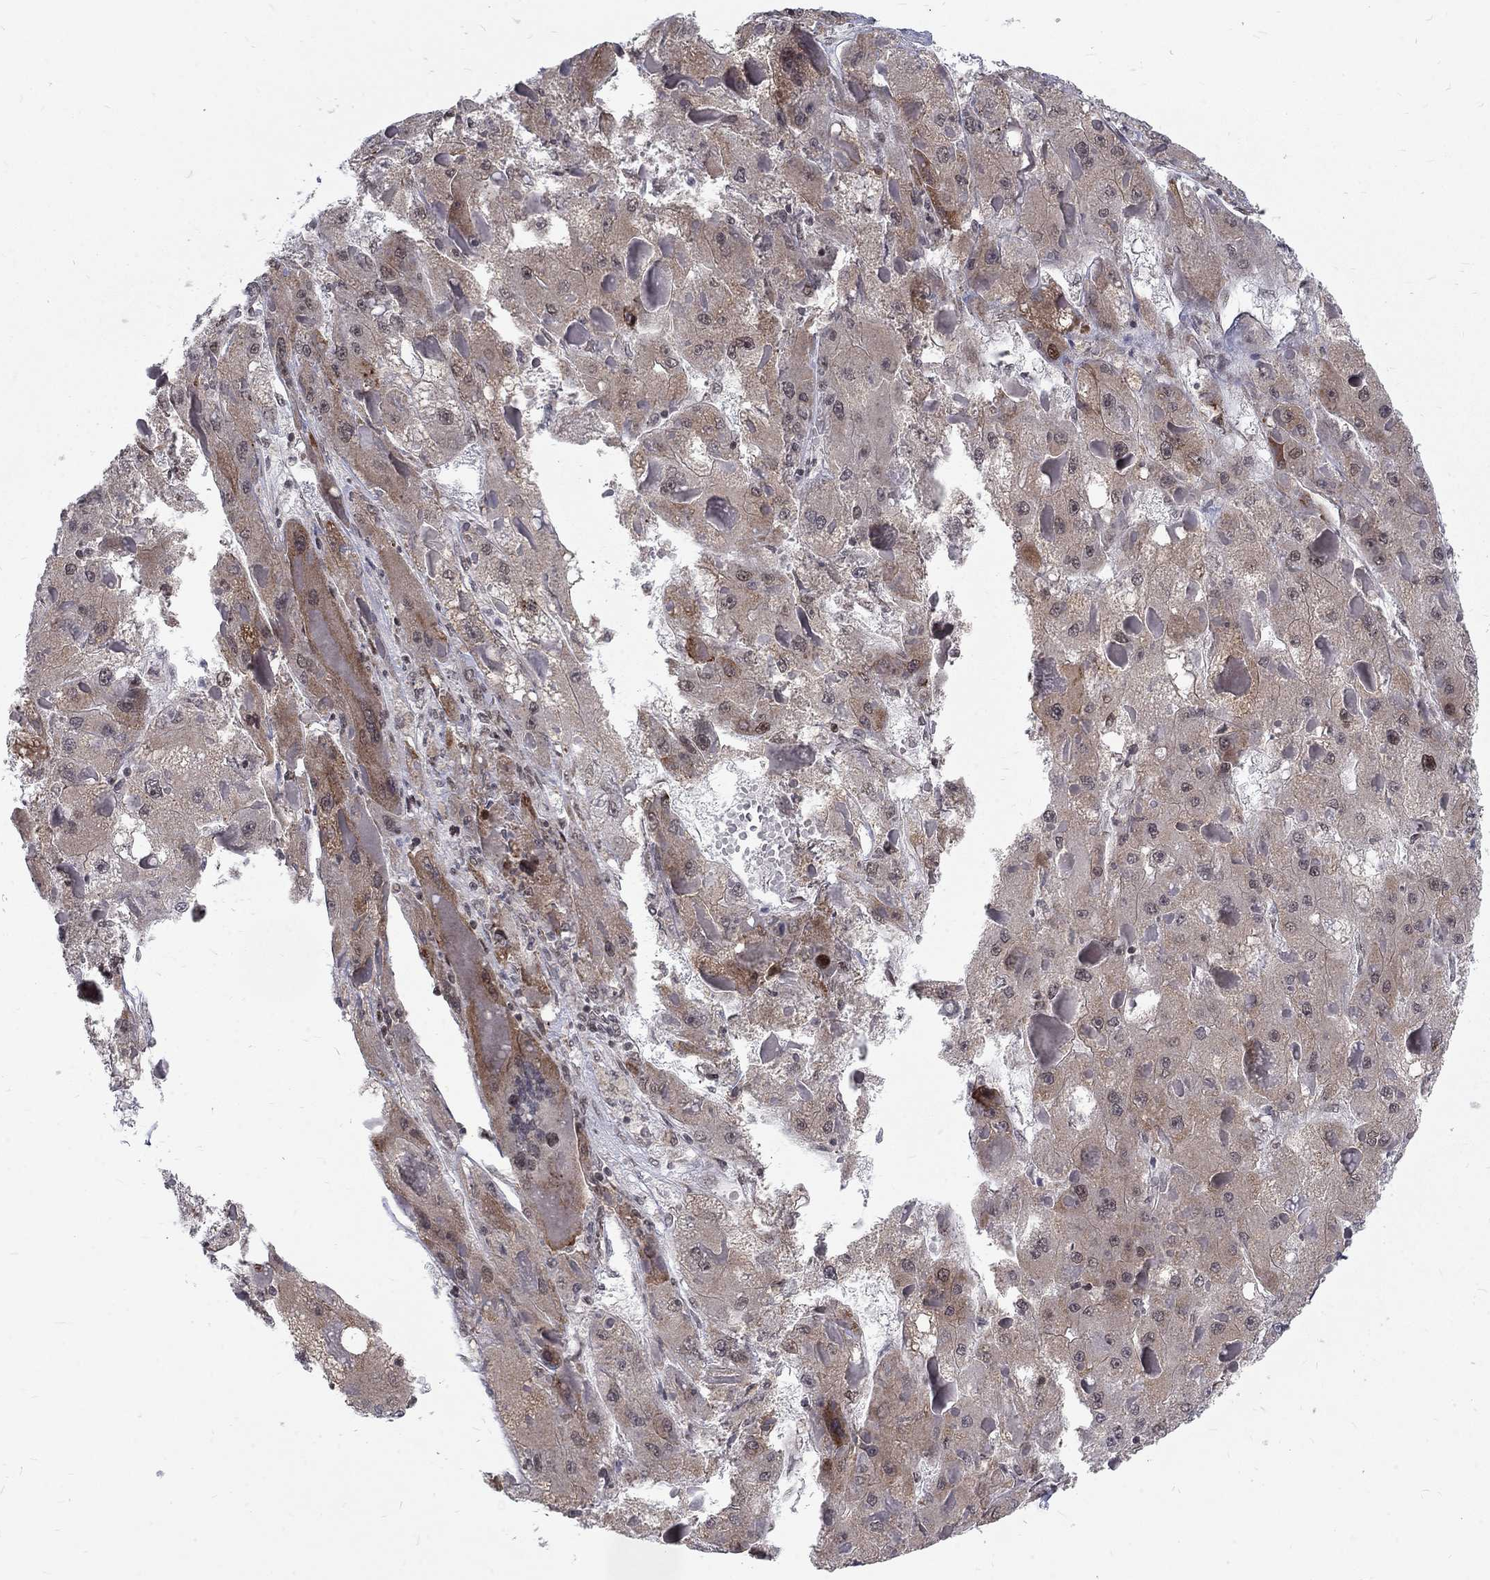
{"staining": {"intensity": "moderate", "quantity": "<25%", "location": "cytoplasmic/membranous"}, "tissue": "liver cancer", "cell_type": "Tumor cells", "image_type": "cancer", "snomed": [{"axis": "morphology", "description": "Carcinoma, Hepatocellular, NOS"}, {"axis": "topography", "description": "Liver"}], "caption": "Immunohistochemical staining of human hepatocellular carcinoma (liver) demonstrates low levels of moderate cytoplasmic/membranous protein positivity in approximately <25% of tumor cells.", "gene": "TCEAL1", "patient": {"sex": "female", "age": 73}}